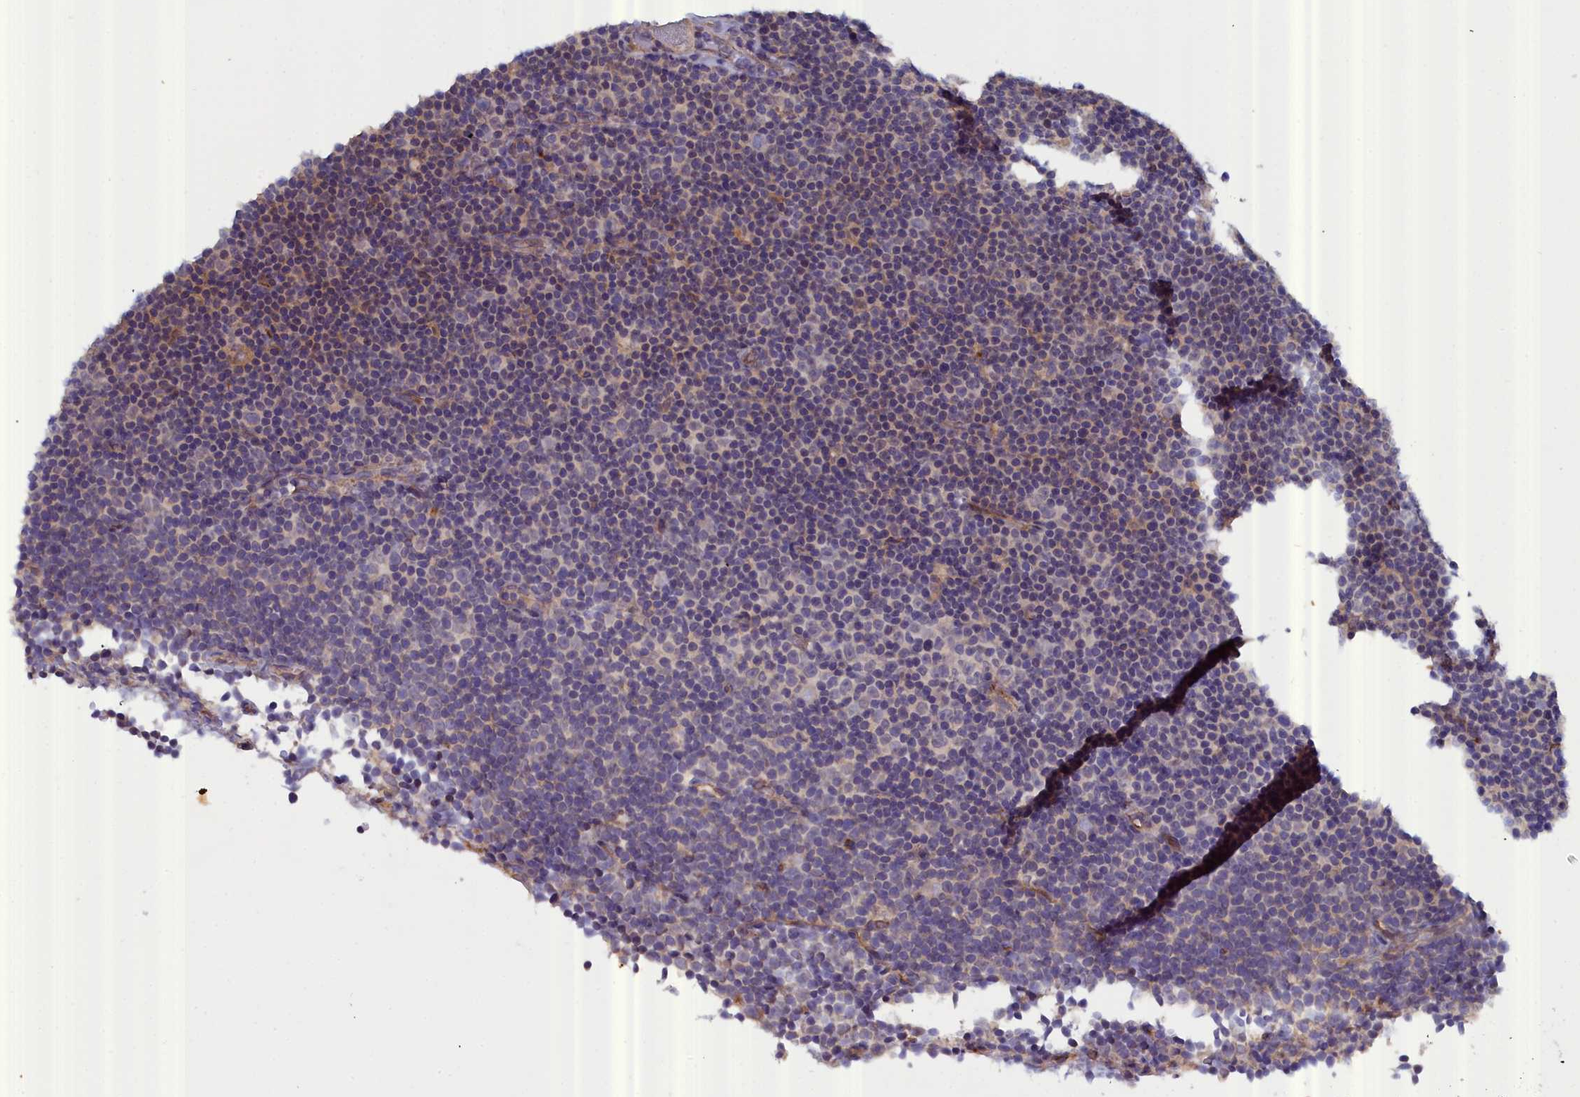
{"staining": {"intensity": "negative", "quantity": "none", "location": "none"}, "tissue": "lymphoma", "cell_type": "Tumor cells", "image_type": "cancer", "snomed": [{"axis": "morphology", "description": "Malignant lymphoma, non-Hodgkin's type, Low grade"}, {"axis": "topography", "description": "Lymph node"}], "caption": "Malignant lymphoma, non-Hodgkin's type (low-grade) stained for a protein using IHC shows no staining tumor cells.", "gene": "RDX", "patient": {"sex": "female", "age": 67}}